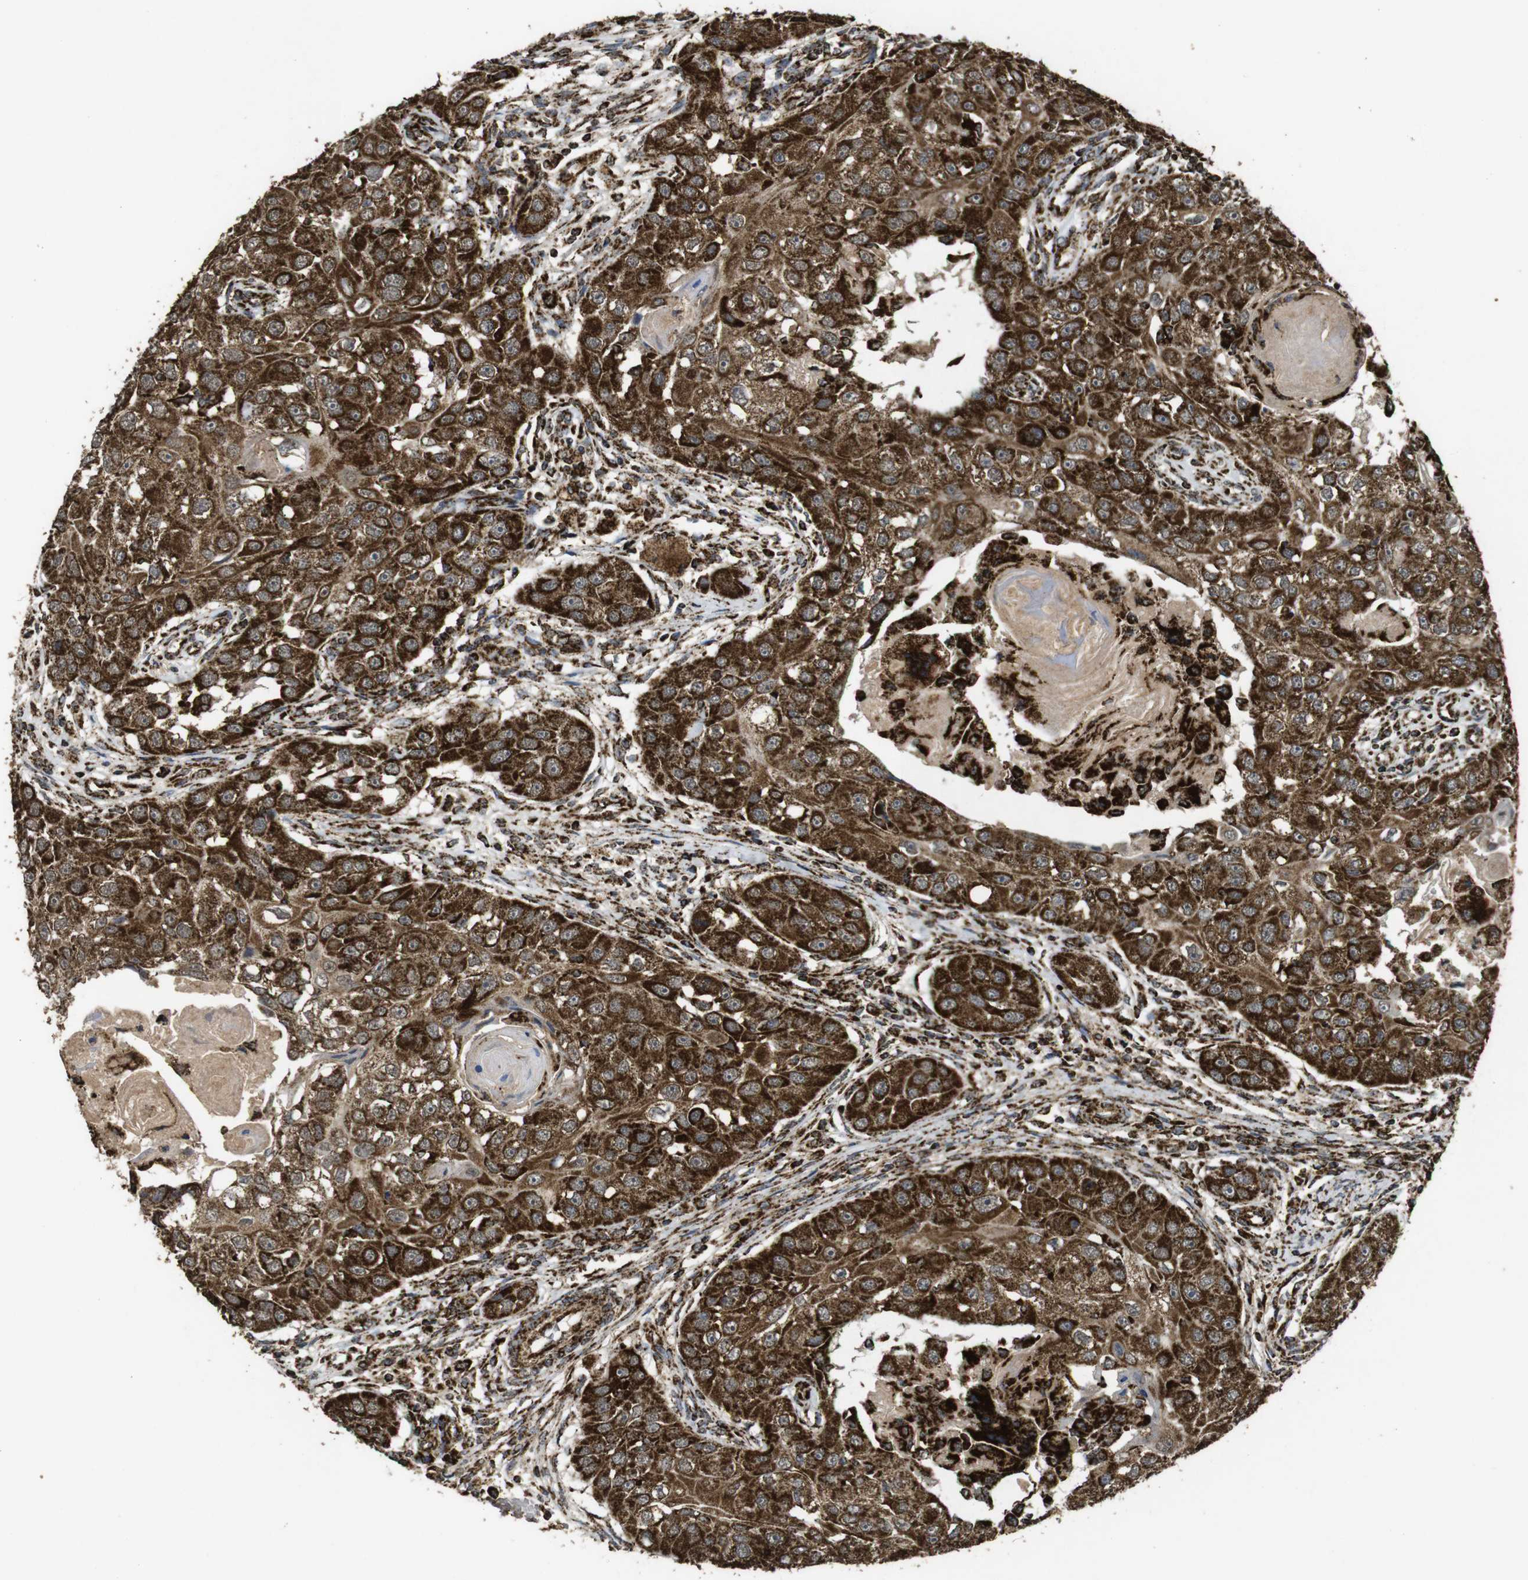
{"staining": {"intensity": "strong", "quantity": ">75%", "location": "cytoplasmic/membranous"}, "tissue": "head and neck cancer", "cell_type": "Tumor cells", "image_type": "cancer", "snomed": [{"axis": "morphology", "description": "Normal tissue, NOS"}, {"axis": "morphology", "description": "Squamous cell carcinoma, NOS"}, {"axis": "topography", "description": "Skeletal muscle"}, {"axis": "topography", "description": "Head-Neck"}], "caption": "Protein analysis of head and neck squamous cell carcinoma tissue exhibits strong cytoplasmic/membranous positivity in approximately >75% of tumor cells.", "gene": "ATP5F1A", "patient": {"sex": "male", "age": 51}}